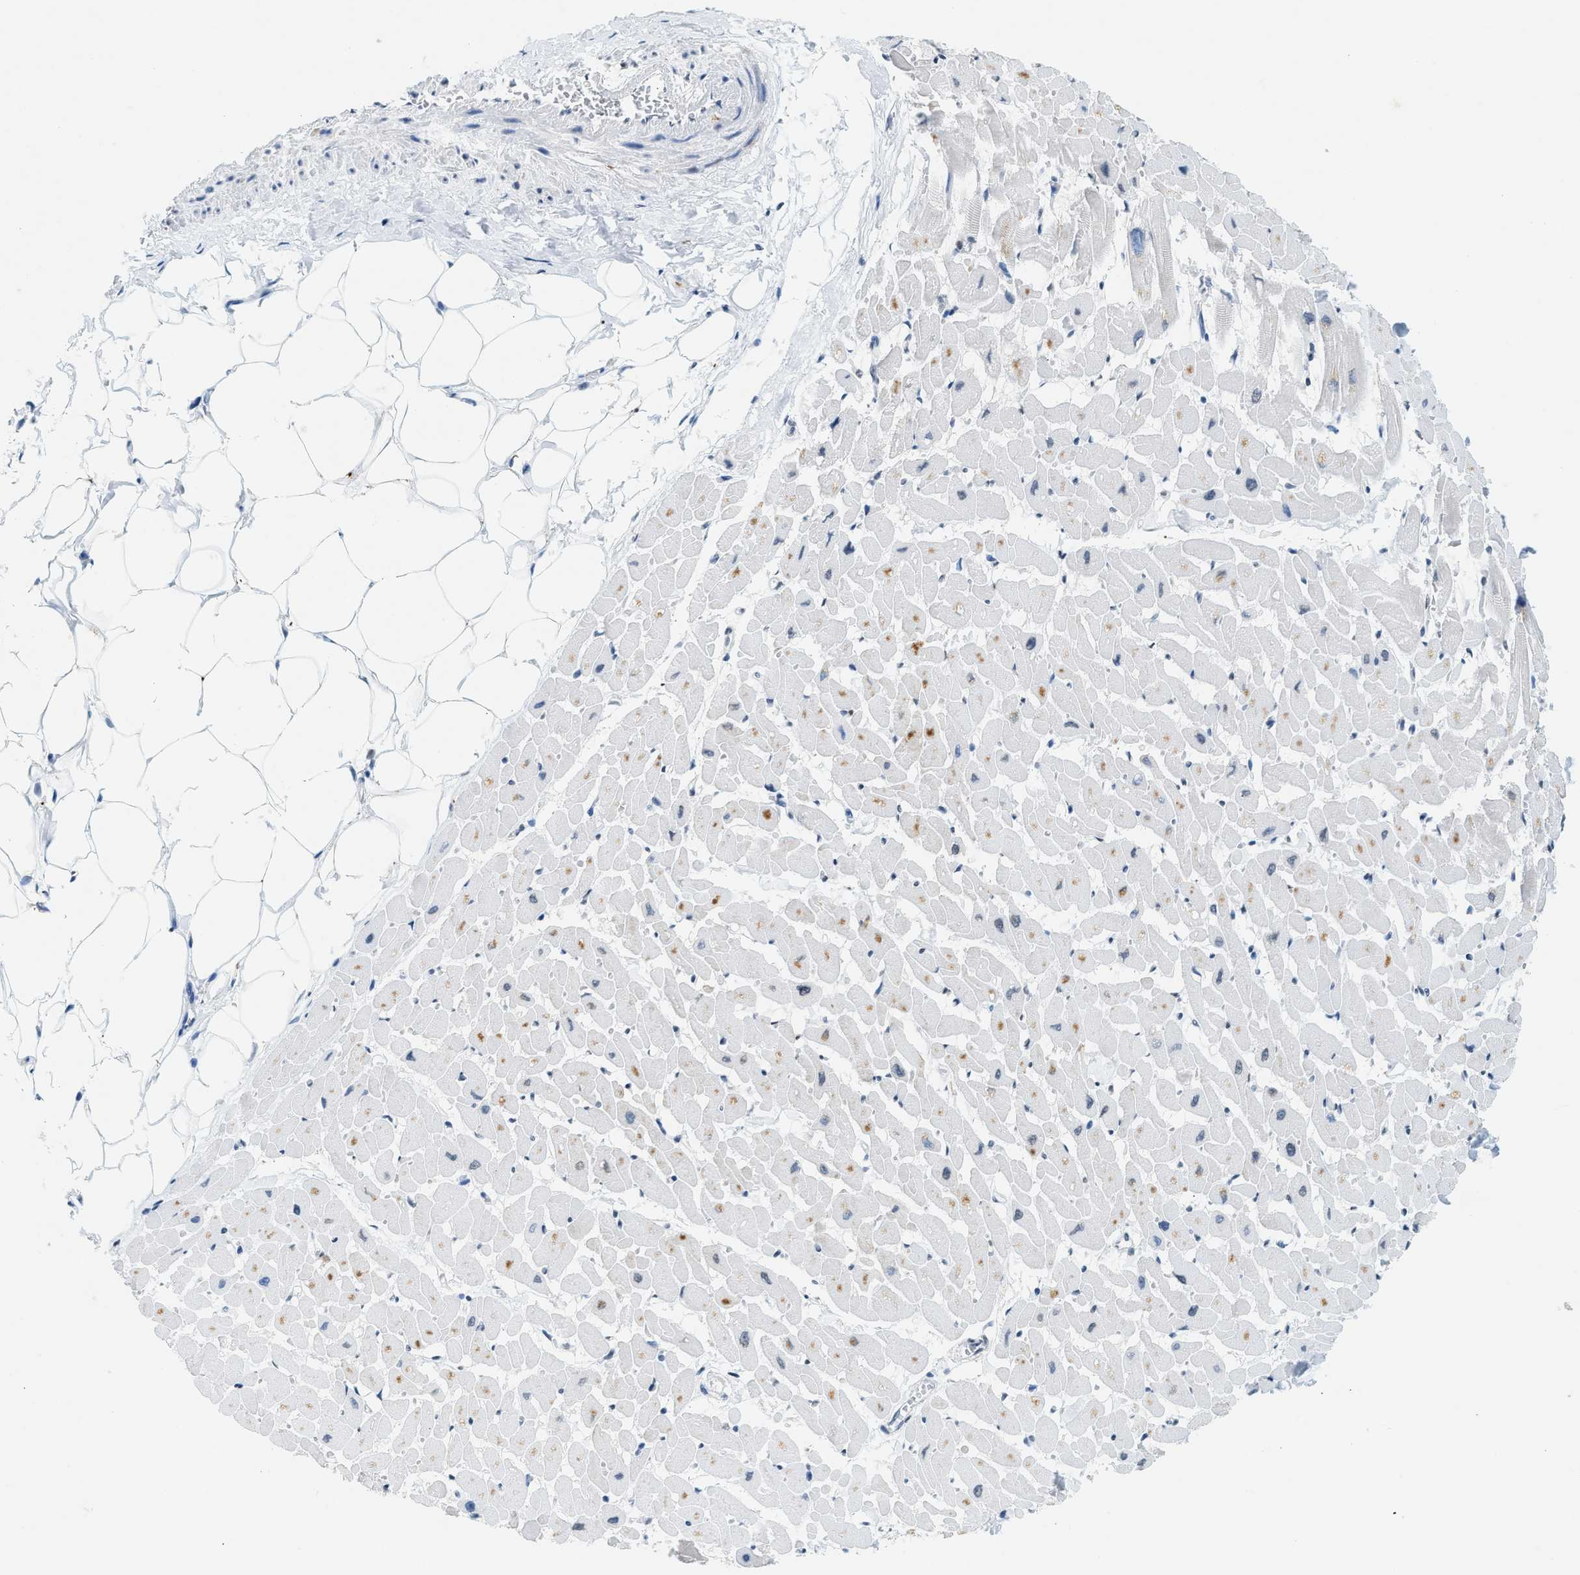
{"staining": {"intensity": "moderate", "quantity": "<25%", "location": "cytoplasmic/membranous"}, "tissue": "heart muscle", "cell_type": "Cardiomyocytes", "image_type": "normal", "snomed": [{"axis": "morphology", "description": "Normal tissue, NOS"}, {"axis": "topography", "description": "Heart"}], "caption": "This is a histology image of immunohistochemistry (IHC) staining of normal heart muscle, which shows moderate expression in the cytoplasmic/membranous of cardiomyocytes.", "gene": "UVRAG", "patient": {"sex": "female", "age": 19}}